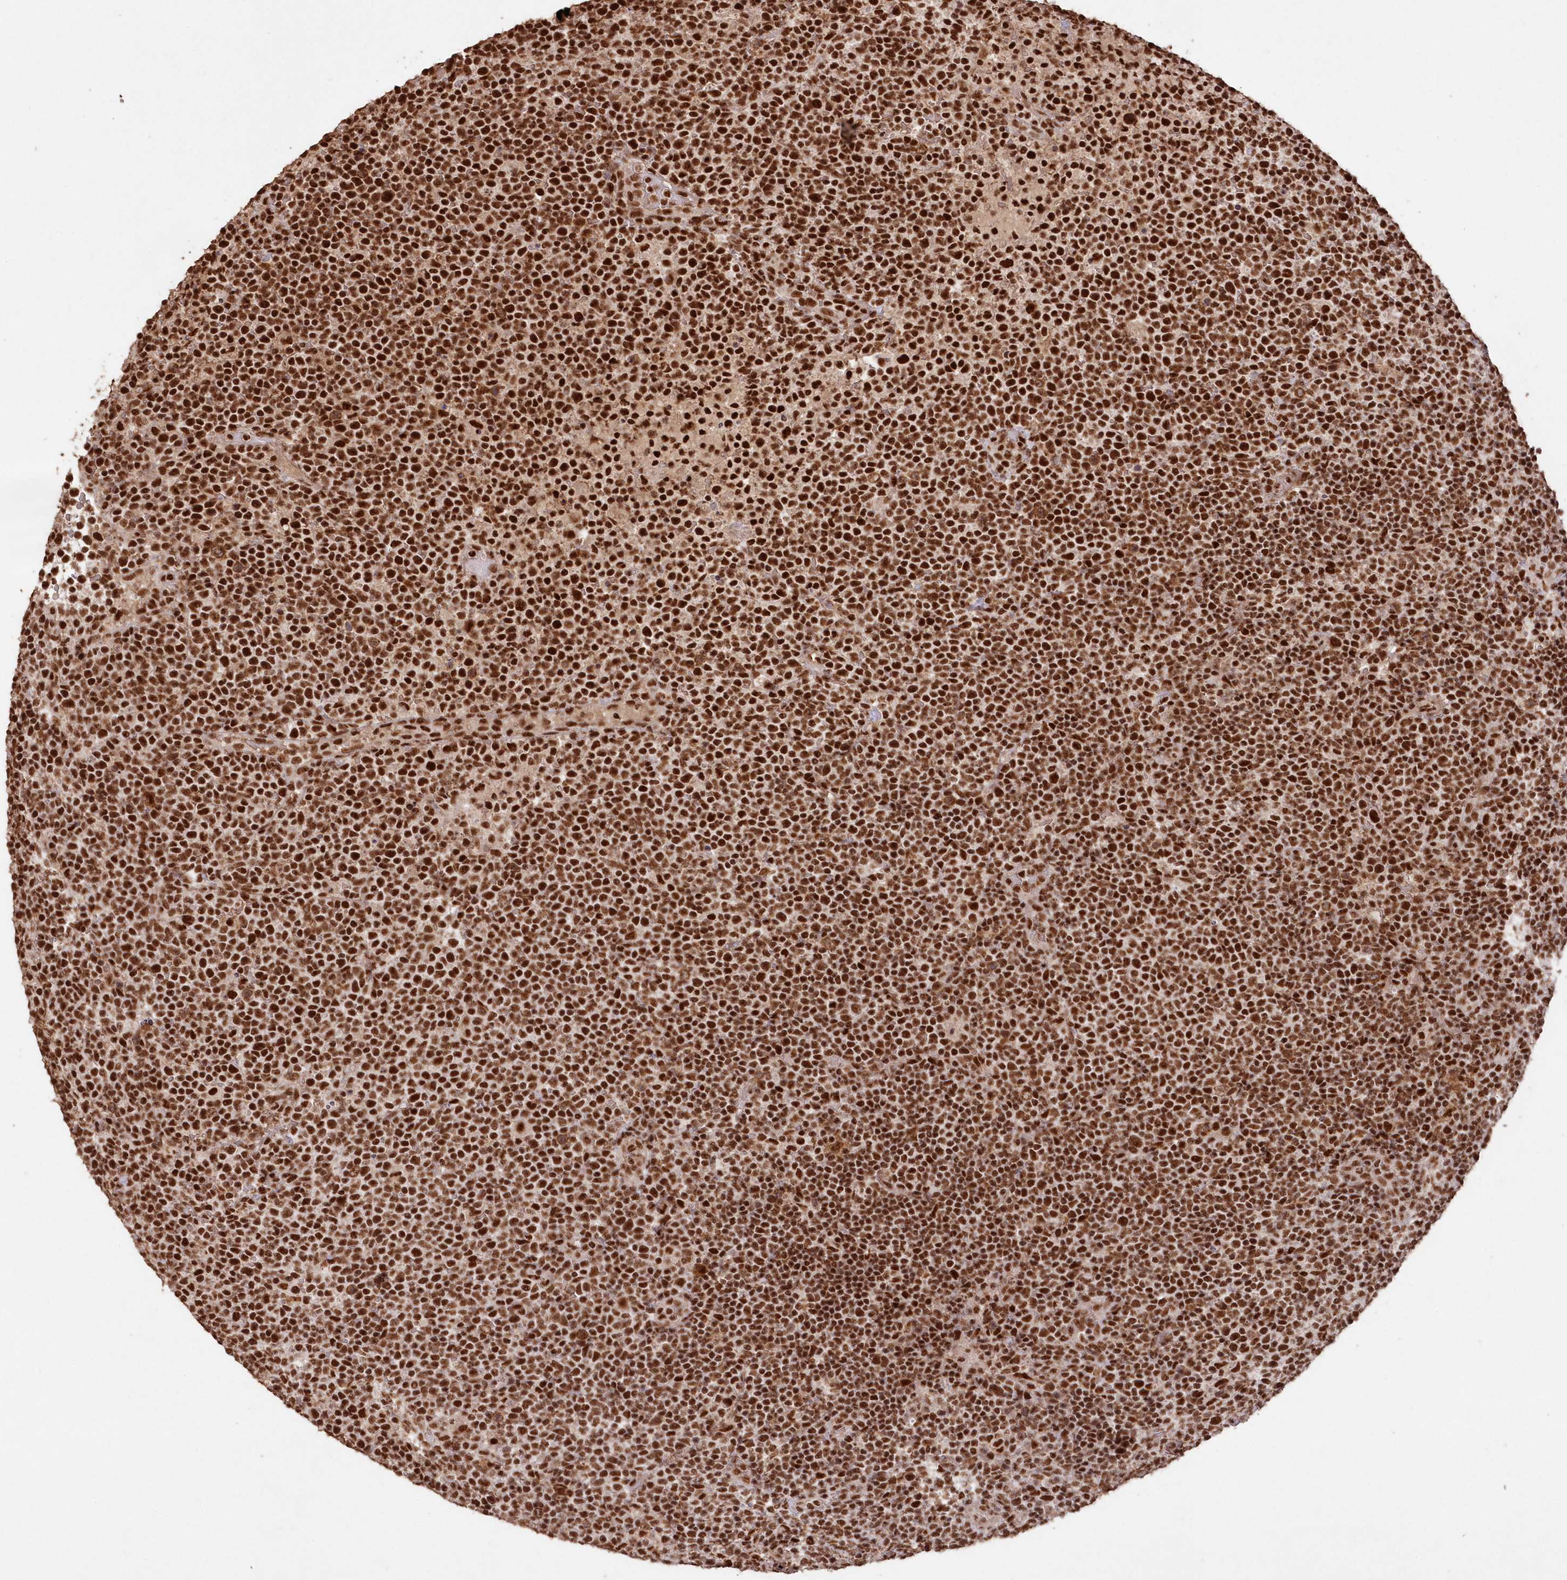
{"staining": {"intensity": "strong", "quantity": ">75%", "location": "nuclear"}, "tissue": "lymphoma", "cell_type": "Tumor cells", "image_type": "cancer", "snomed": [{"axis": "morphology", "description": "Malignant lymphoma, non-Hodgkin's type, High grade"}, {"axis": "topography", "description": "Lymph node"}], "caption": "Human lymphoma stained for a protein (brown) shows strong nuclear positive staining in about >75% of tumor cells.", "gene": "PDS5A", "patient": {"sex": "male", "age": 61}}